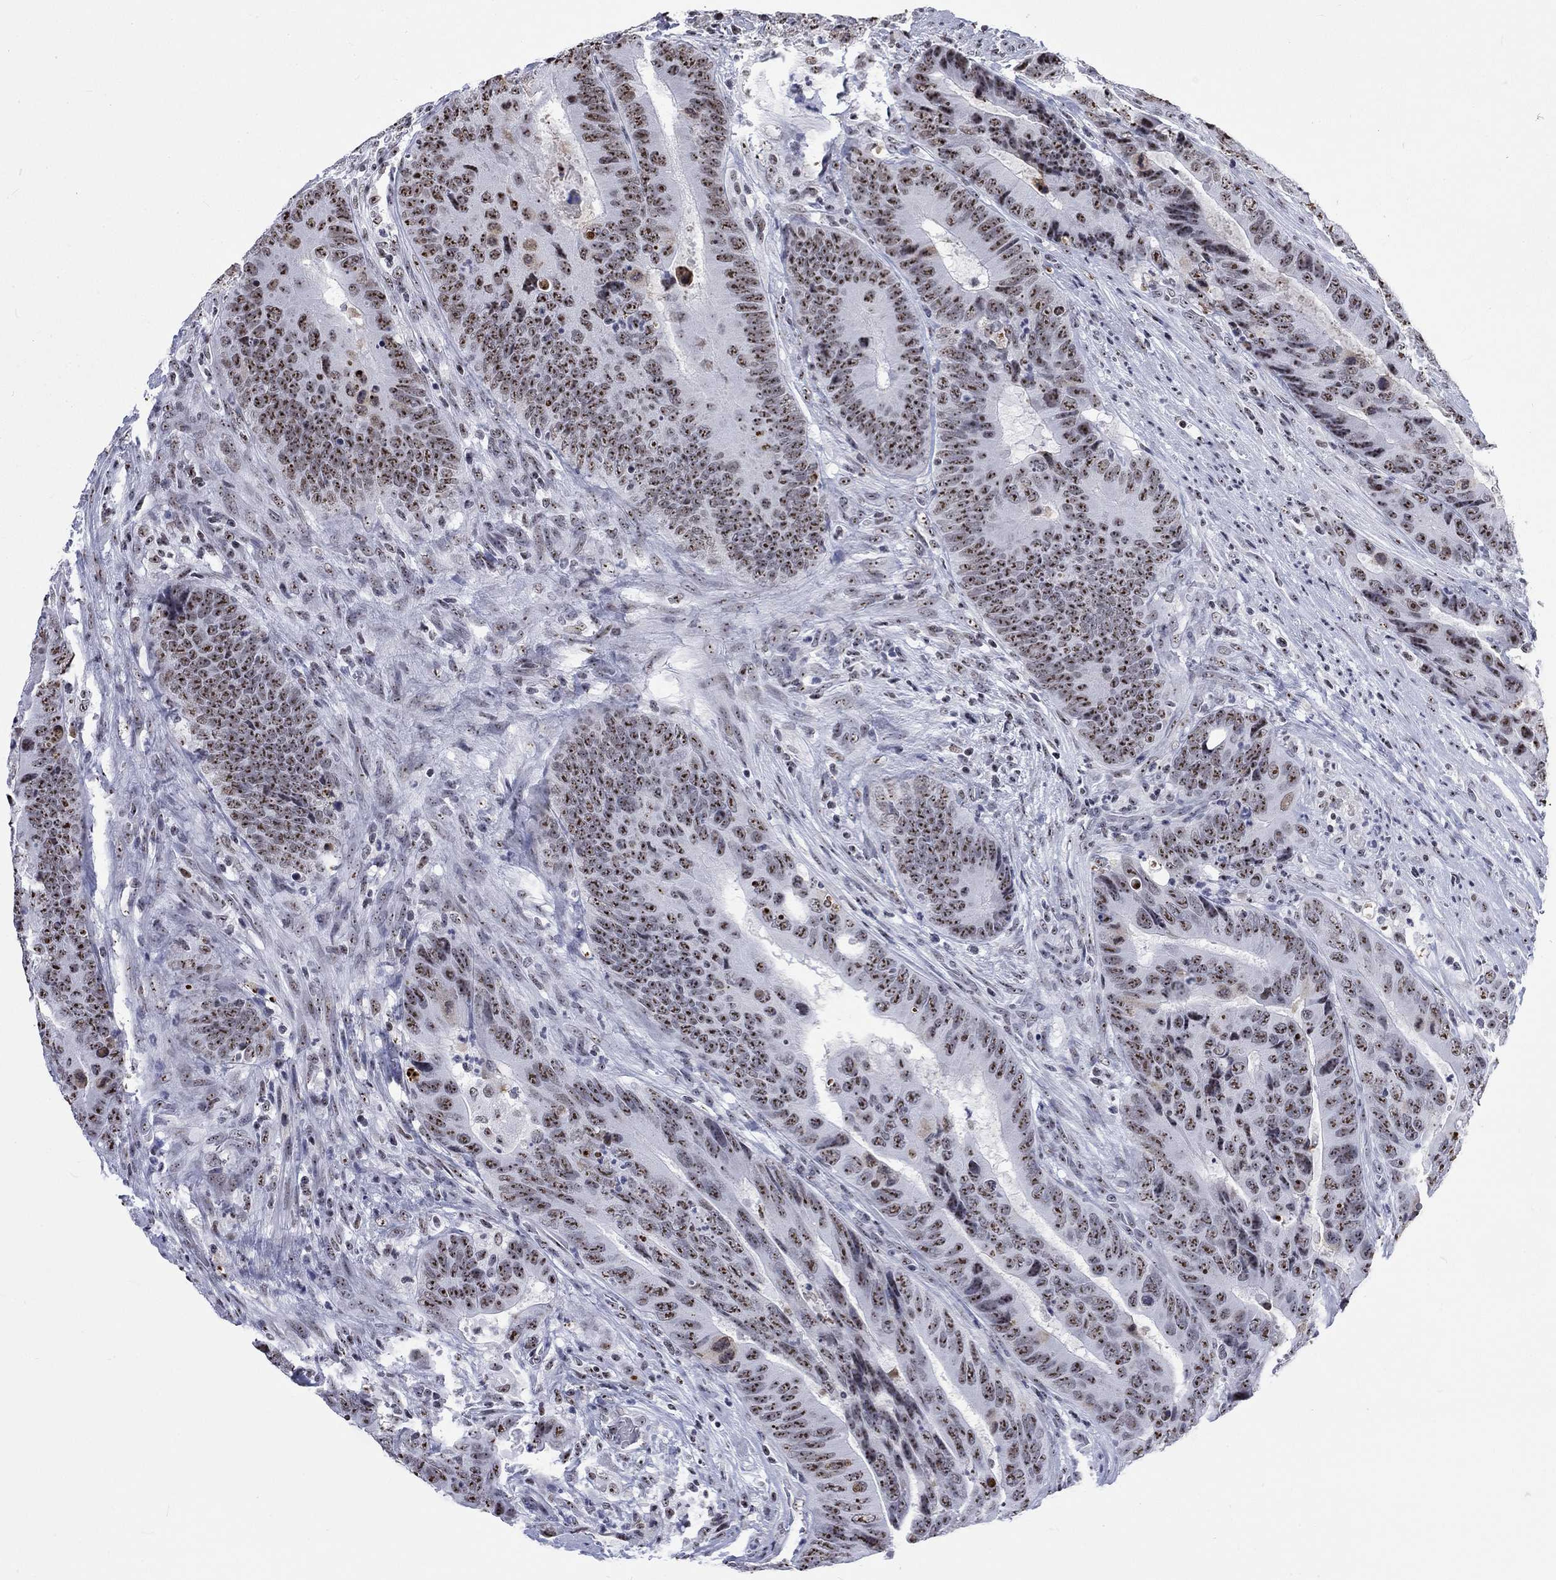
{"staining": {"intensity": "moderate", "quantity": ">75%", "location": "nuclear"}, "tissue": "colorectal cancer", "cell_type": "Tumor cells", "image_type": "cancer", "snomed": [{"axis": "morphology", "description": "Adenocarcinoma, NOS"}, {"axis": "topography", "description": "Colon"}], "caption": "This is a photomicrograph of immunohistochemistry staining of adenocarcinoma (colorectal), which shows moderate staining in the nuclear of tumor cells.", "gene": "CSRNP3", "patient": {"sex": "female", "age": 56}}